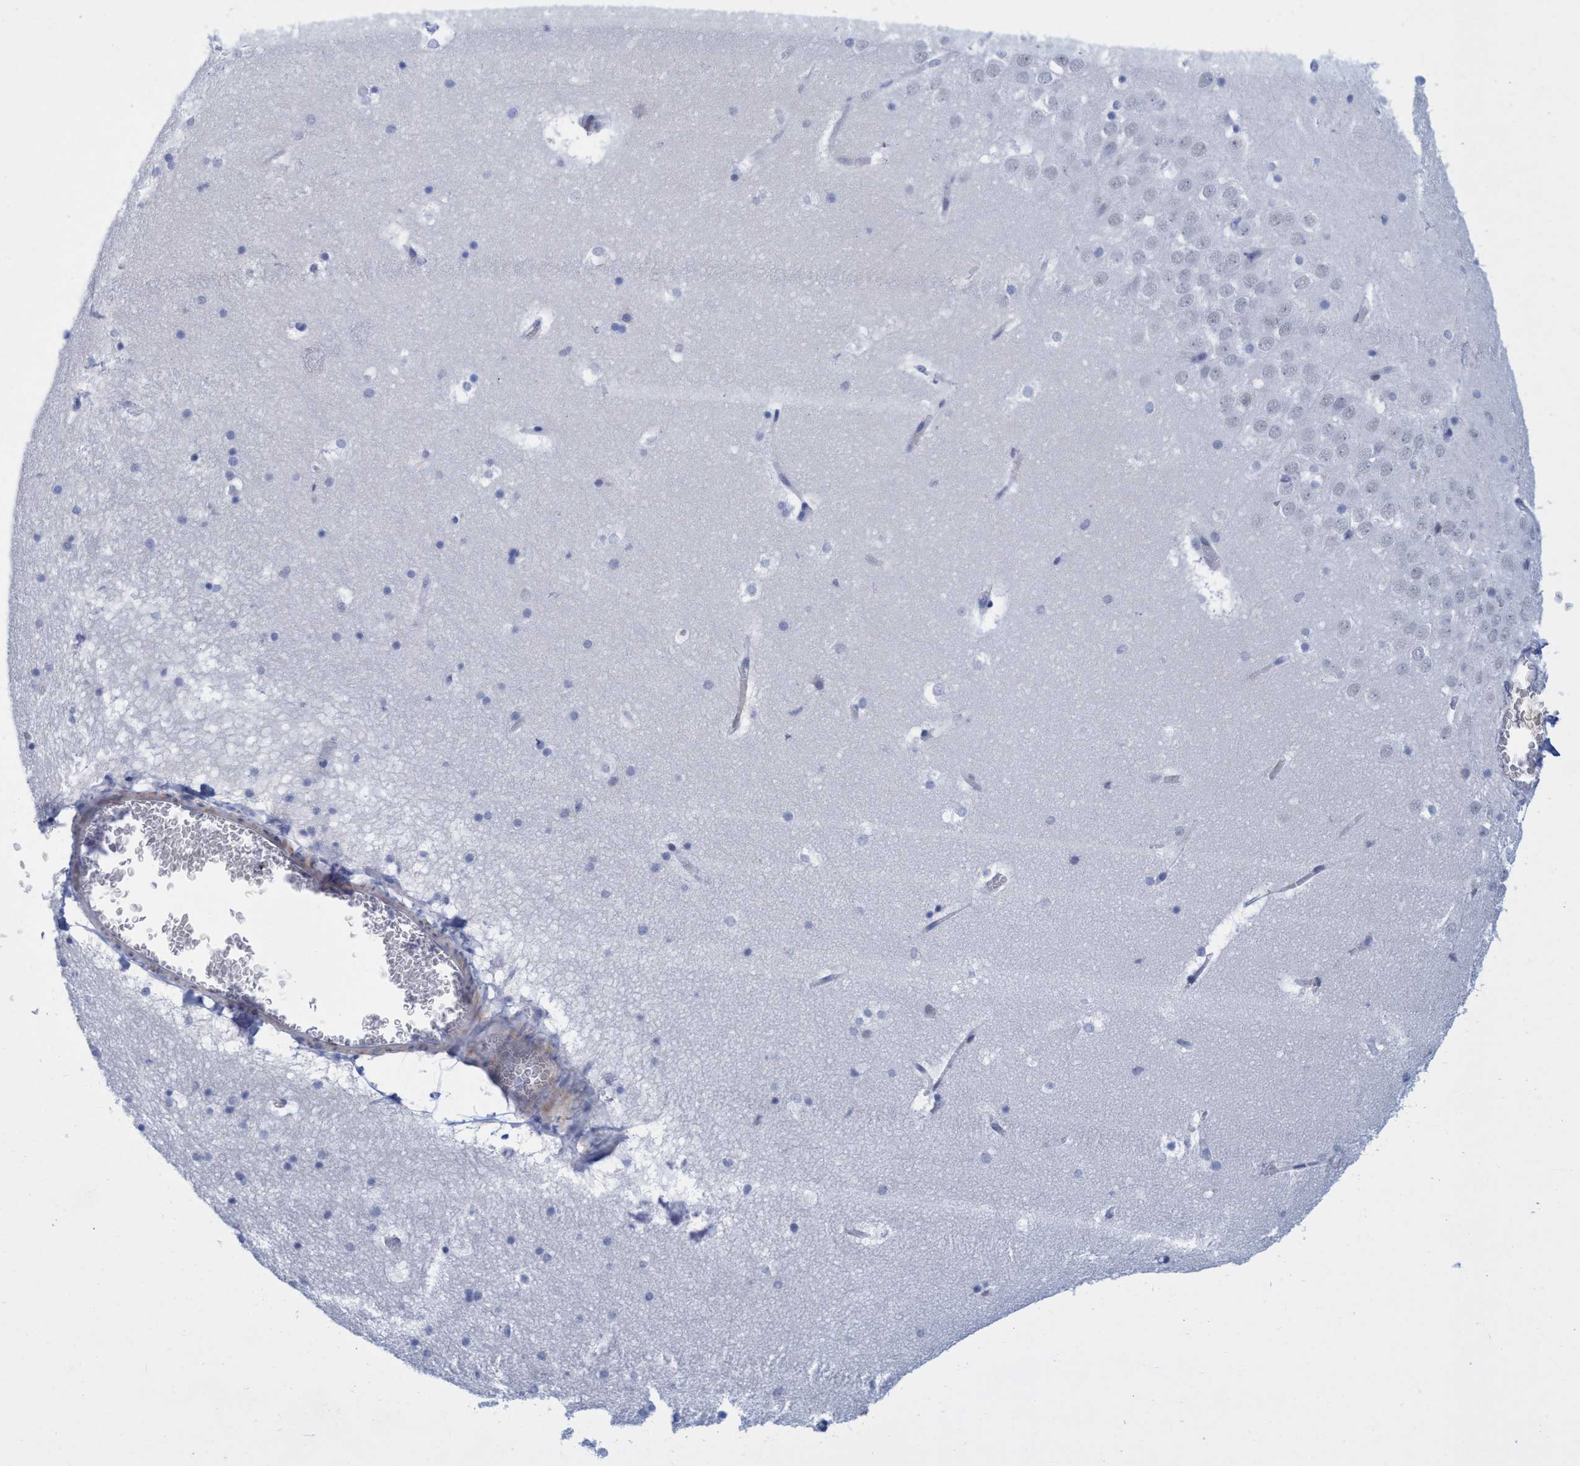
{"staining": {"intensity": "negative", "quantity": "none", "location": "none"}, "tissue": "hippocampus", "cell_type": "Glial cells", "image_type": "normal", "snomed": [{"axis": "morphology", "description": "Normal tissue, NOS"}, {"axis": "topography", "description": "Hippocampus"}], "caption": "Immunohistochemistry photomicrograph of normal hippocampus: human hippocampus stained with DAB exhibits no significant protein positivity in glial cells.", "gene": "R3HCC1", "patient": {"sex": "male", "age": 45}}